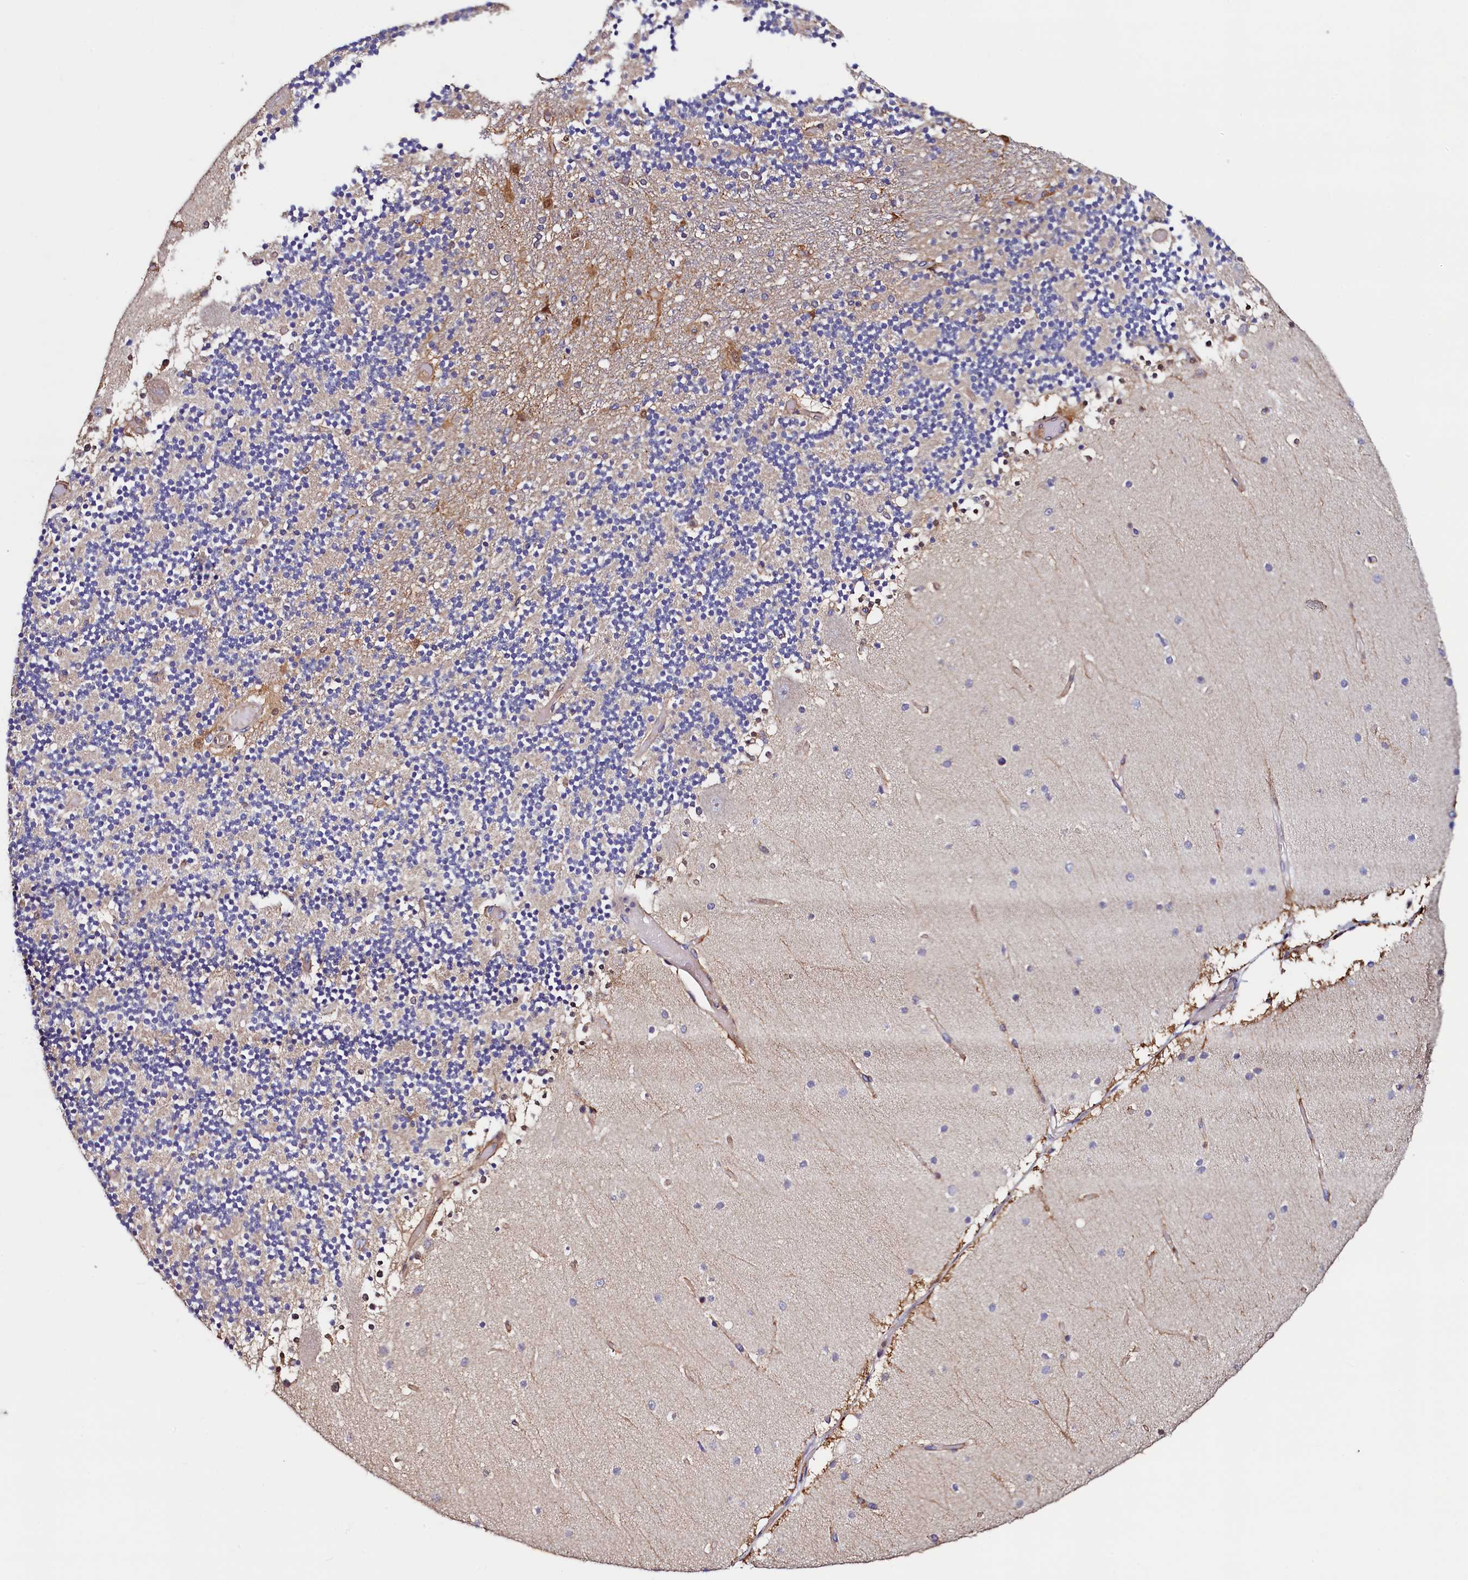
{"staining": {"intensity": "negative", "quantity": "none", "location": "none"}, "tissue": "cerebellum", "cell_type": "Cells in granular layer", "image_type": "normal", "snomed": [{"axis": "morphology", "description": "Normal tissue, NOS"}, {"axis": "topography", "description": "Cerebellum"}], "caption": "Cells in granular layer are negative for protein expression in unremarkable human cerebellum. (DAB (3,3'-diaminobenzidine) immunohistochemistry visualized using brightfield microscopy, high magnification).", "gene": "ATXN2L", "patient": {"sex": "female", "age": 28}}